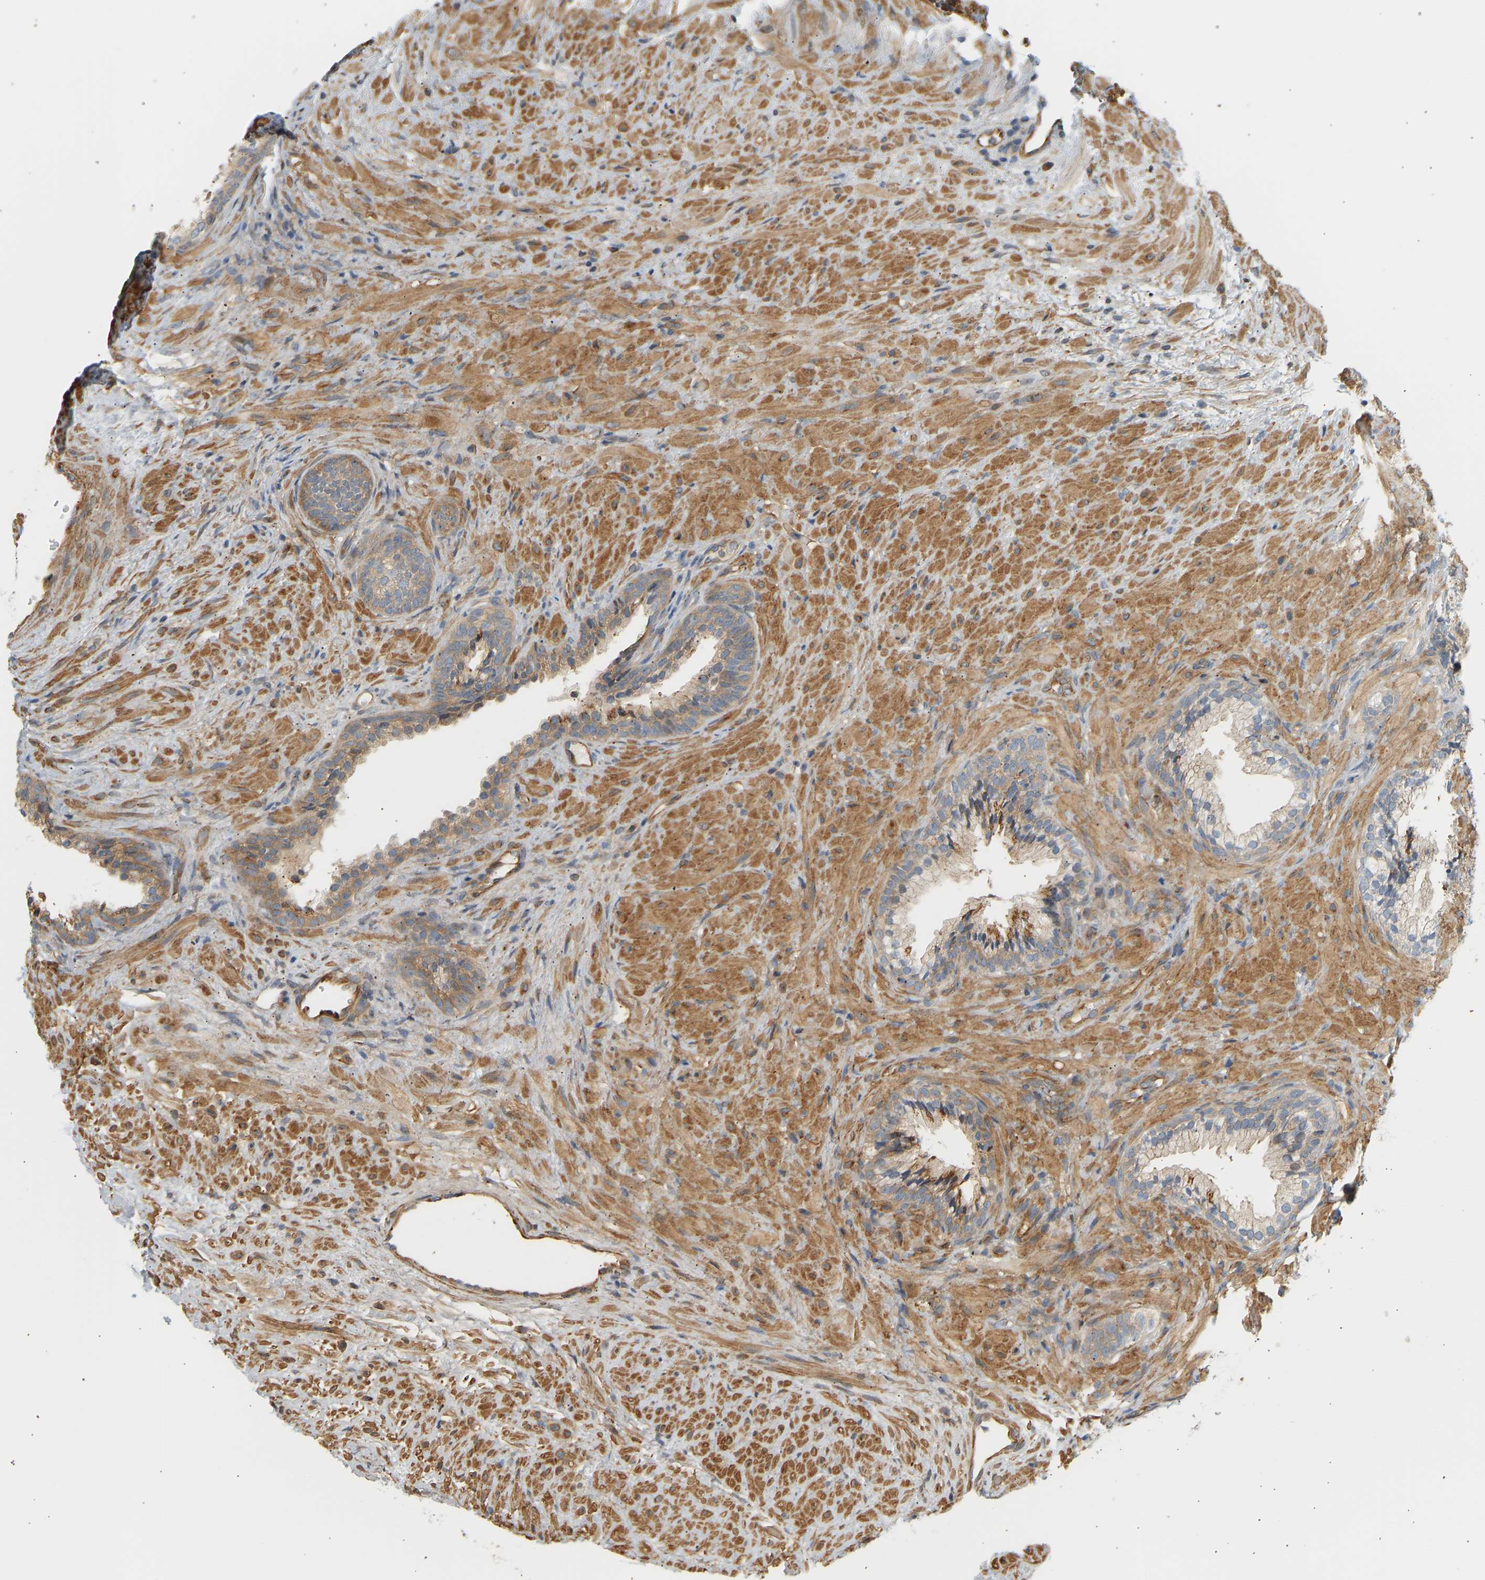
{"staining": {"intensity": "moderate", "quantity": ">75%", "location": "cytoplasmic/membranous"}, "tissue": "prostate", "cell_type": "Glandular cells", "image_type": "normal", "snomed": [{"axis": "morphology", "description": "Normal tissue, NOS"}, {"axis": "topography", "description": "Prostate"}], "caption": "Benign prostate reveals moderate cytoplasmic/membranous positivity in approximately >75% of glandular cells, visualized by immunohistochemistry. (Stains: DAB (3,3'-diaminobenzidine) in brown, nuclei in blue, Microscopy: brightfield microscopy at high magnification).", "gene": "CEP57", "patient": {"sex": "male", "age": 76}}